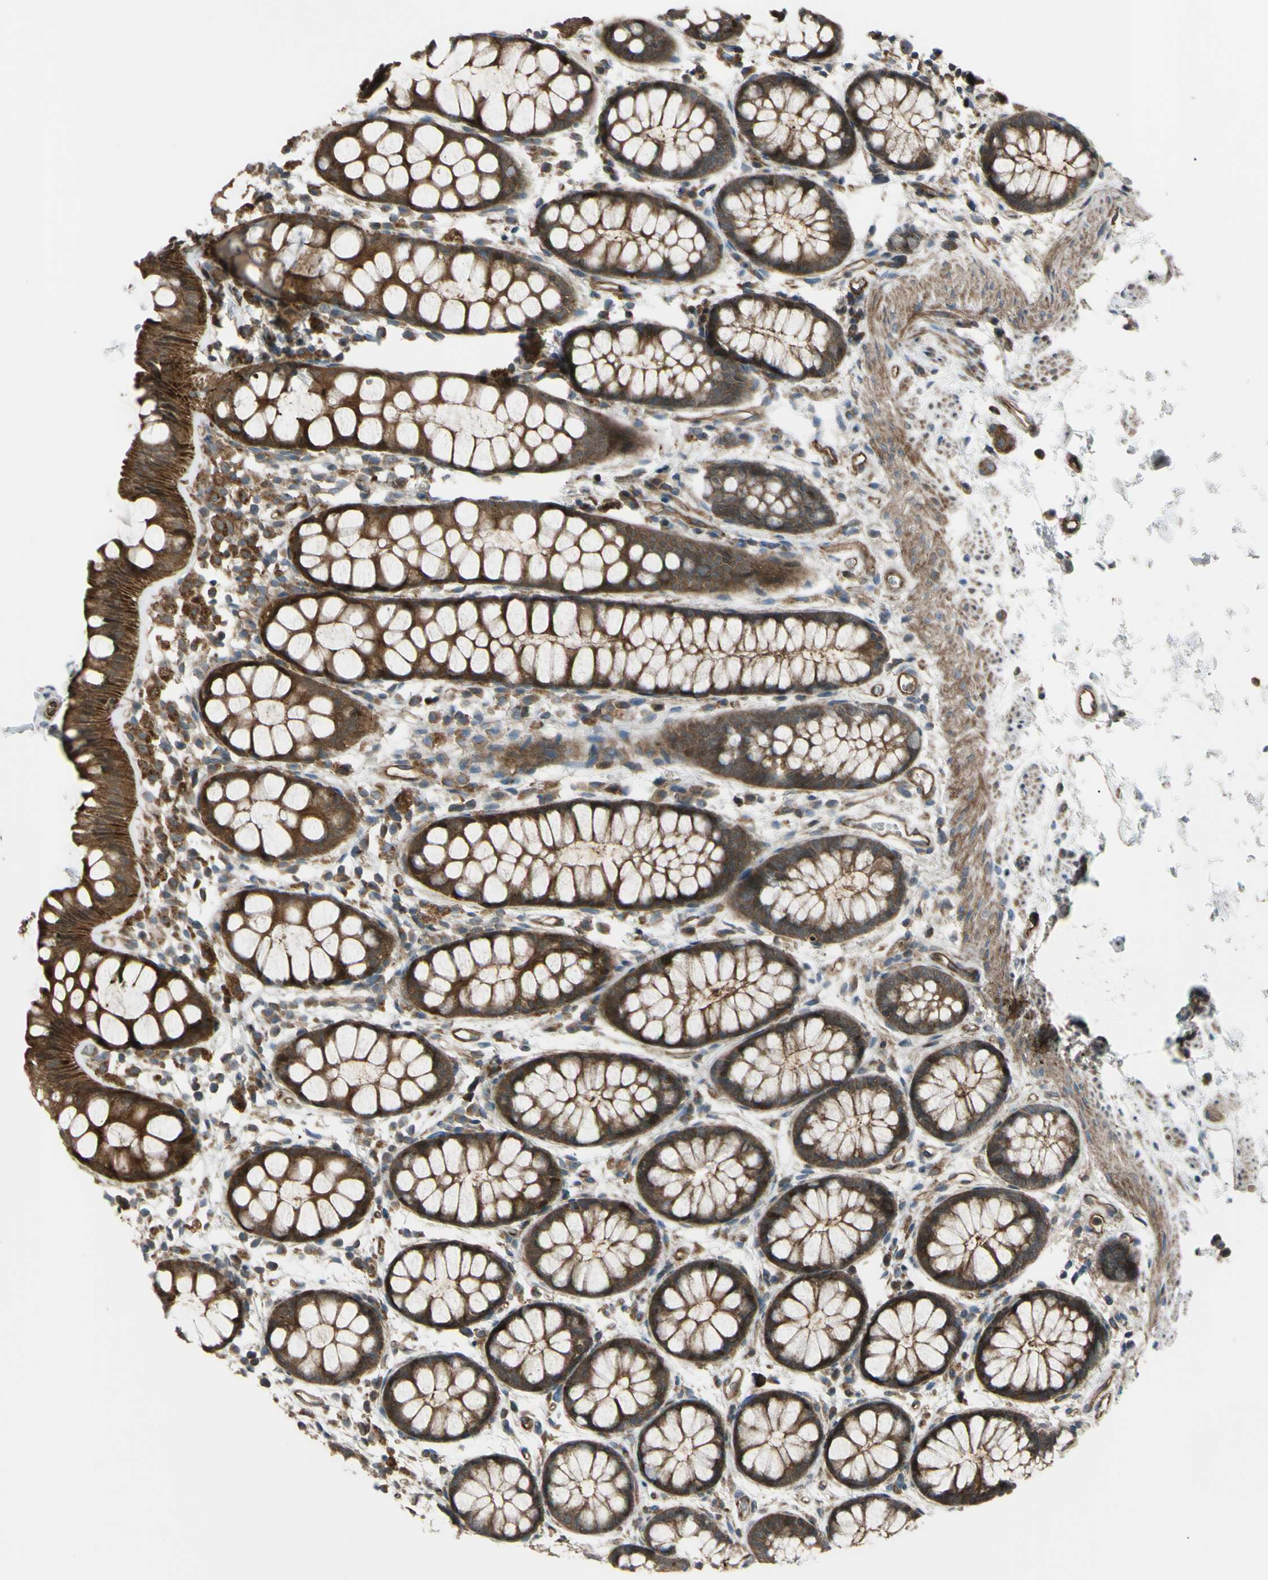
{"staining": {"intensity": "strong", "quantity": ">75%", "location": "cytoplasmic/membranous"}, "tissue": "rectum", "cell_type": "Glandular cells", "image_type": "normal", "snomed": [{"axis": "morphology", "description": "Normal tissue, NOS"}, {"axis": "topography", "description": "Rectum"}], "caption": "This micrograph exhibits IHC staining of unremarkable human rectum, with high strong cytoplasmic/membranous staining in approximately >75% of glandular cells.", "gene": "FLII", "patient": {"sex": "female", "age": 66}}